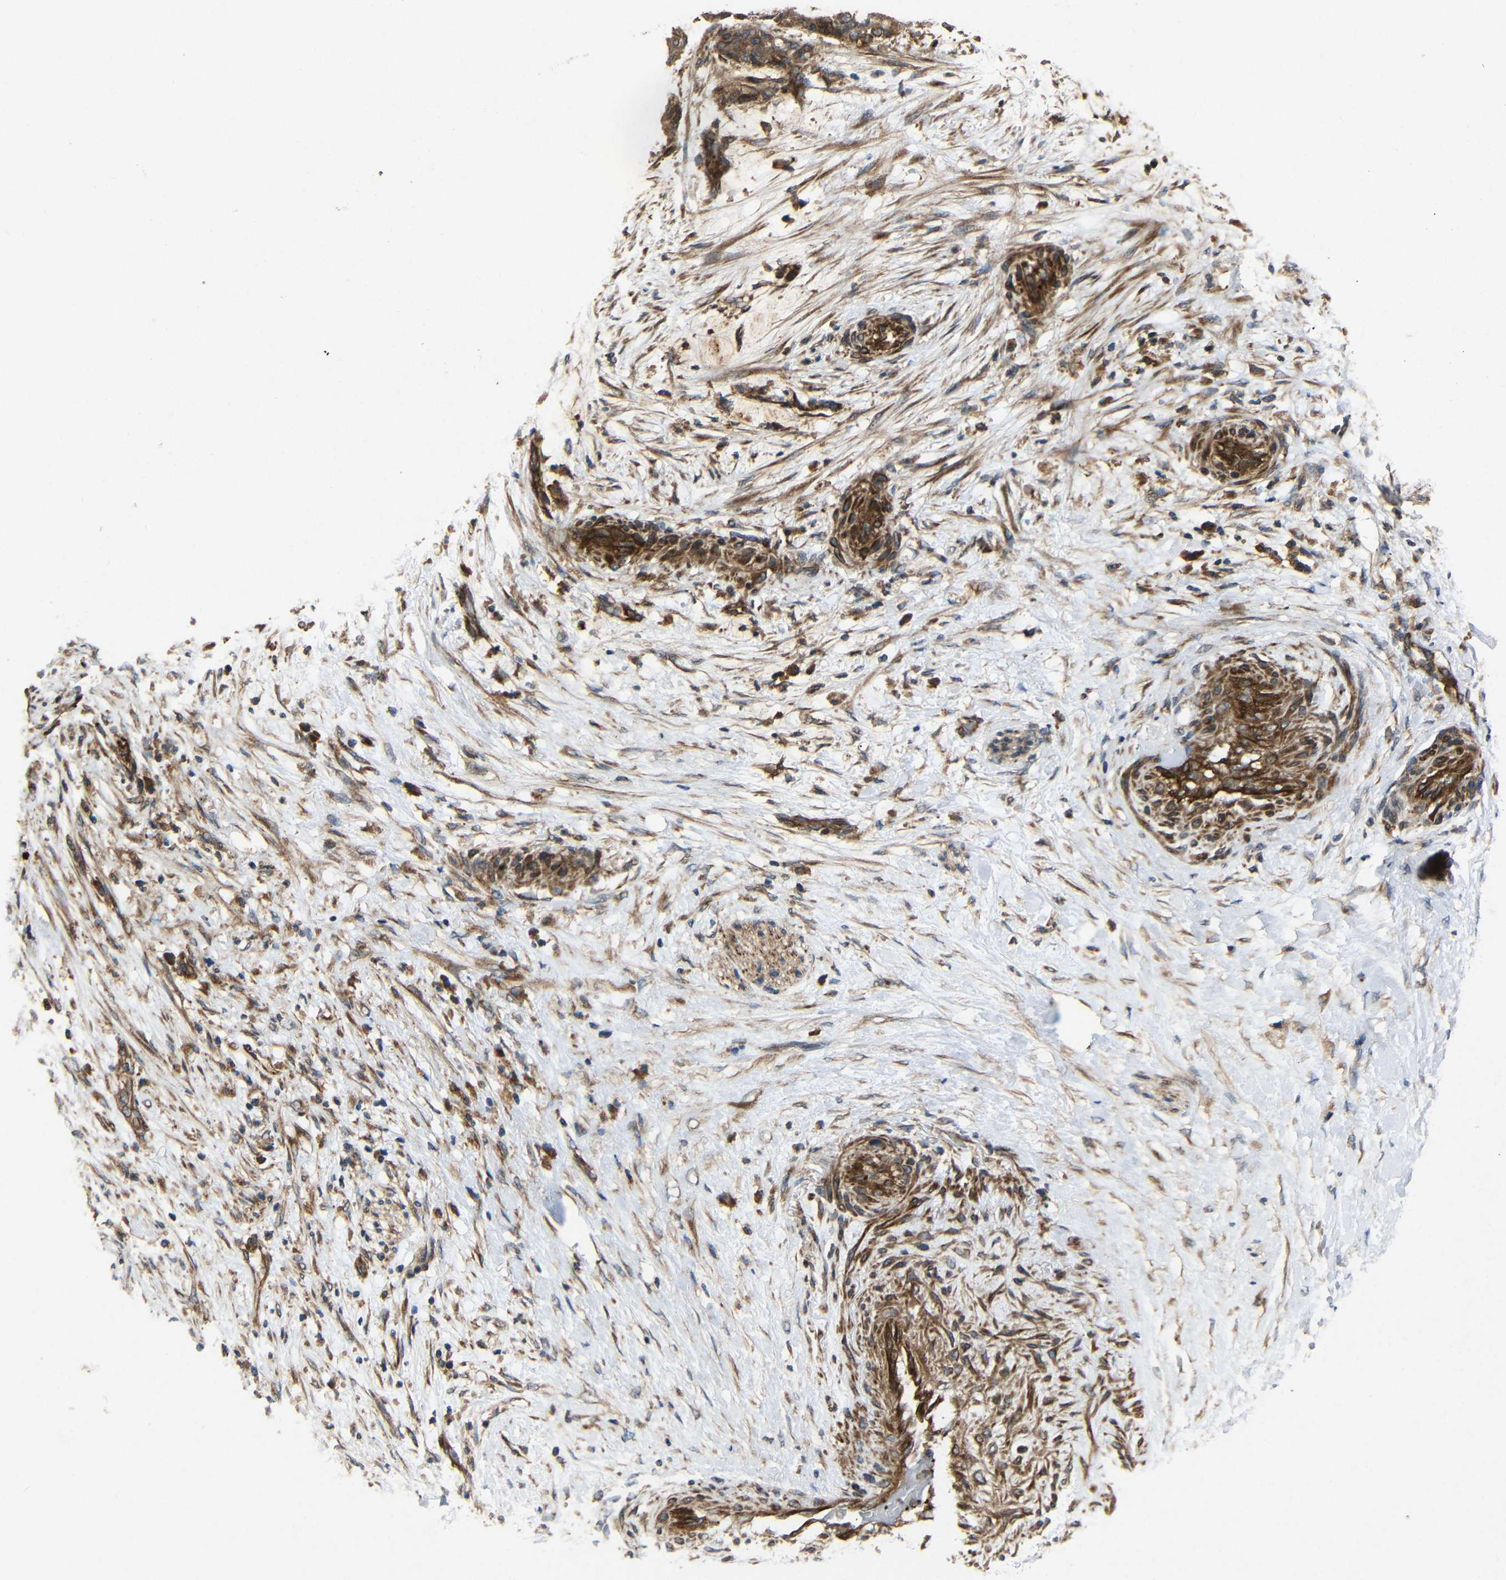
{"staining": {"intensity": "moderate", "quantity": ">75%", "location": "cytoplasmic/membranous"}, "tissue": "liver cancer", "cell_type": "Tumor cells", "image_type": "cancer", "snomed": [{"axis": "morphology", "description": "Cholangiocarcinoma"}, {"axis": "topography", "description": "Liver"}], "caption": "A histopathology image of human liver cancer stained for a protein demonstrates moderate cytoplasmic/membranous brown staining in tumor cells. (DAB IHC with brightfield microscopy, high magnification).", "gene": "EIF2S1", "patient": {"sex": "female", "age": 73}}